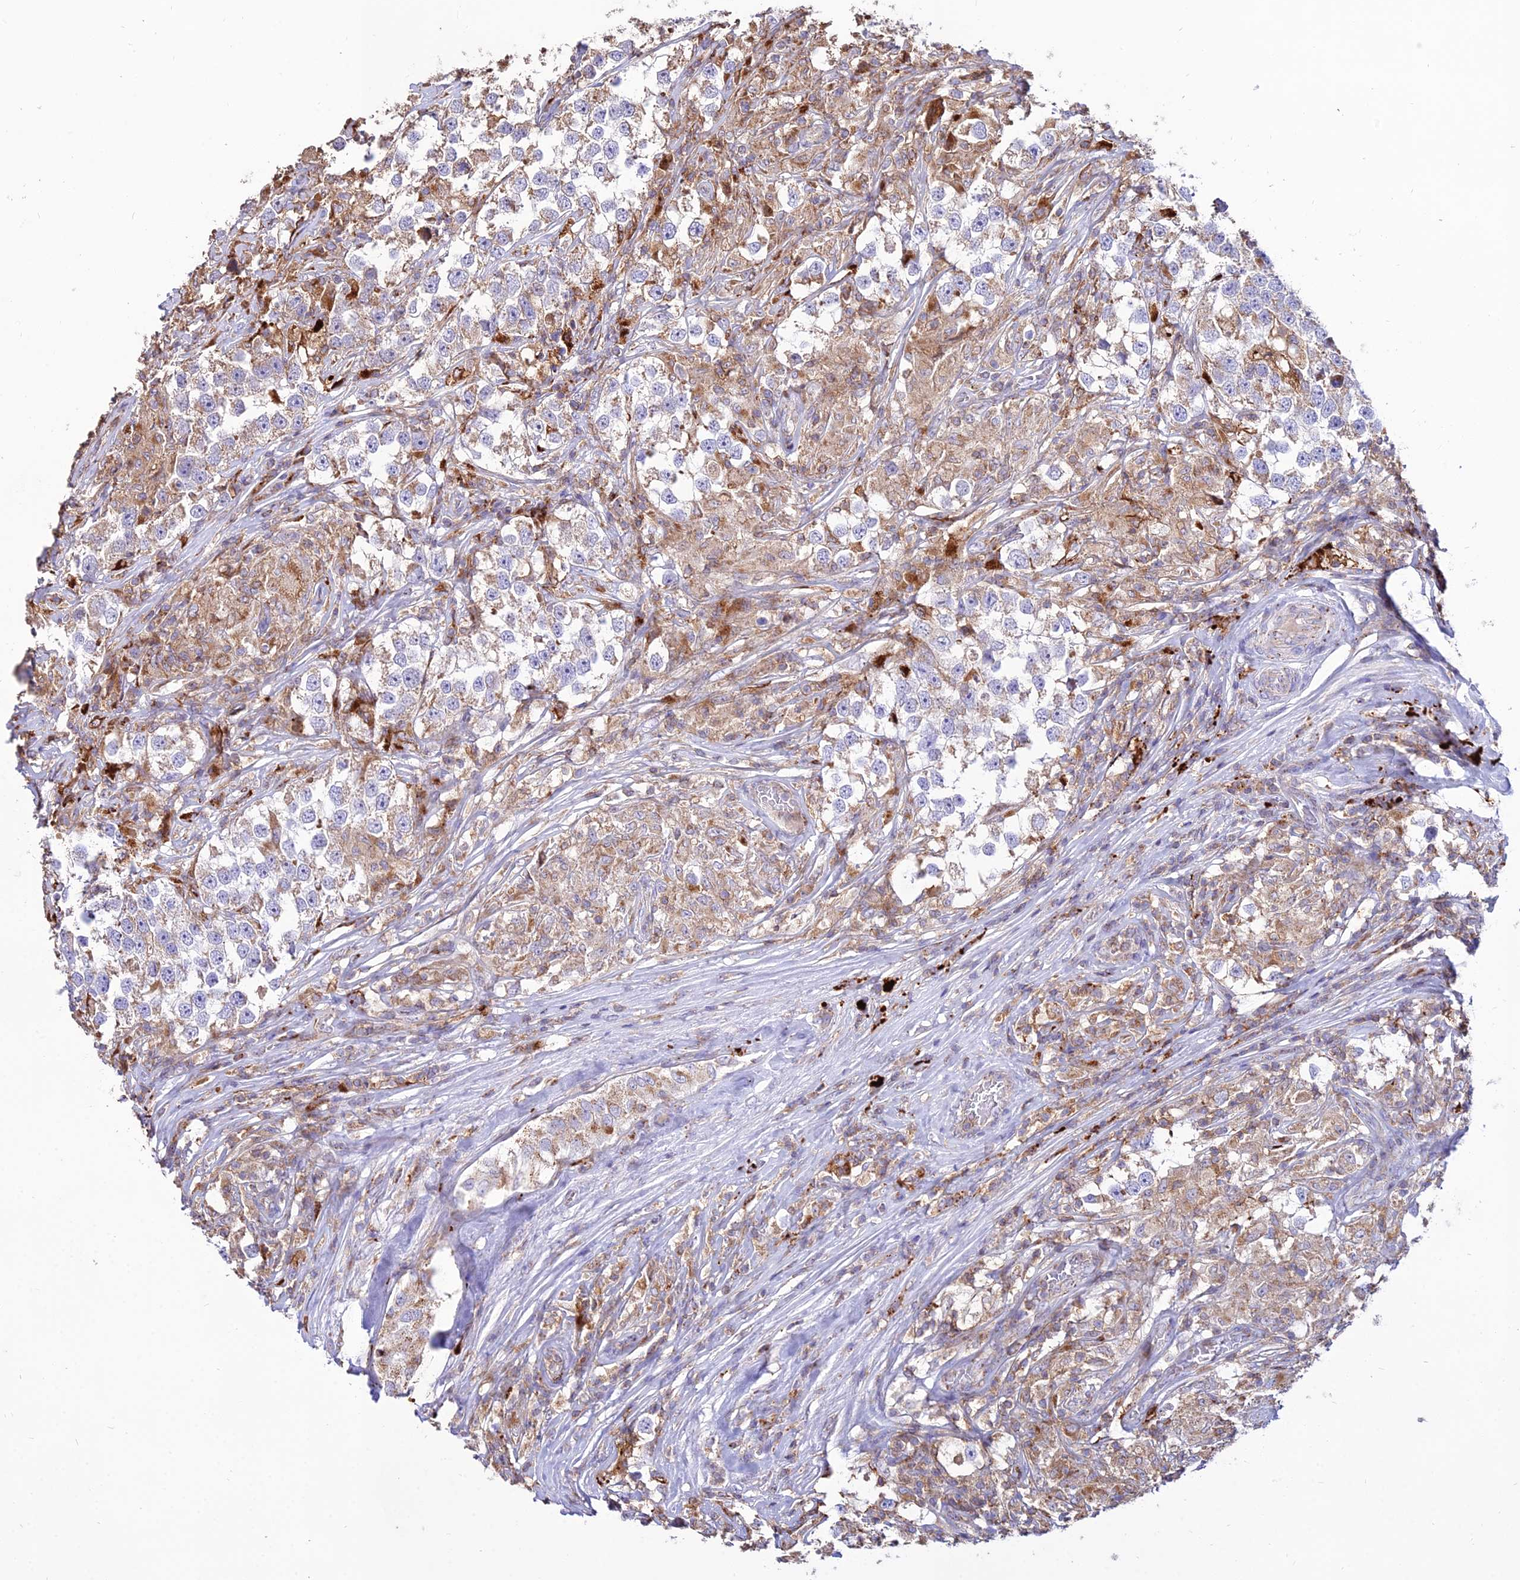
{"staining": {"intensity": "moderate", "quantity": "<25%", "location": "cytoplasmic/membranous"}, "tissue": "testis cancer", "cell_type": "Tumor cells", "image_type": "cancer", "snomed": [{"axis": "morphology", "description": "Seminoma, NOS"}, {"axis": "topography", "description": "Testis"}], "caption": "Testis cancer stained with a brown dye demonstrates moderate cytoplasmic/membranous positive expression in approximately <25% of tumor cells.", "gene": "PNLIPRP3", "patient": {"sex": "male", "age": 46}}